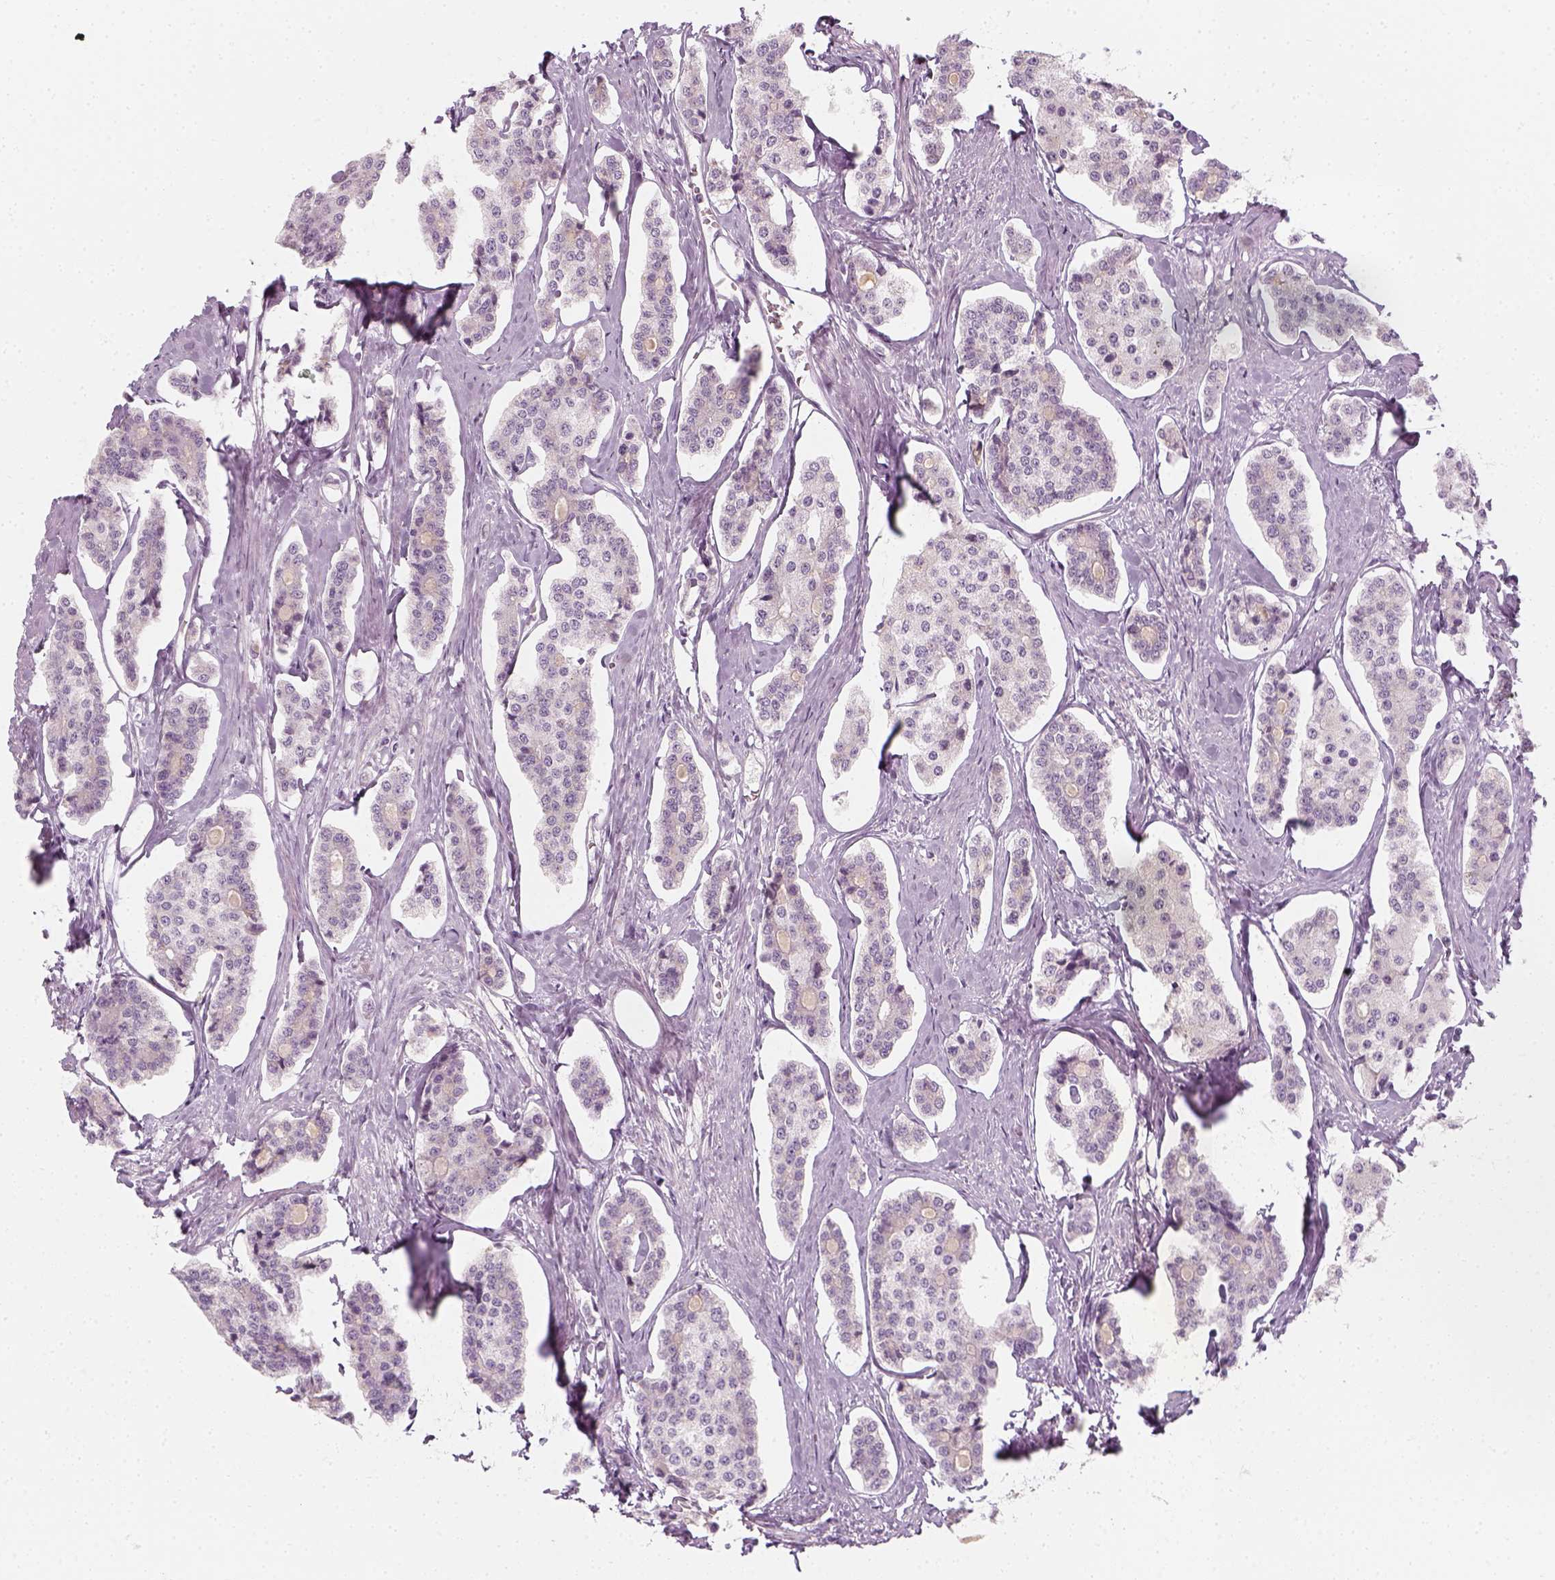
{"staining": {"intensity": "negative", "quantity": "none", "location": "none"}, "tissue": "carcinoid", "cell_type": "Tumor cells", "image_type": "cancer", "snomed": [{"axis": "morphology", "description": "Carcinoid, malignant, NOS"}, {"axis": "topography", "description": "Small intestine"}], "caption": "Immunohistochemical staining of human carcinoid reveals no significant positivity in tumor cells.", "gene": "PRAME", "patient": {"sex": "female", "age": 65}}